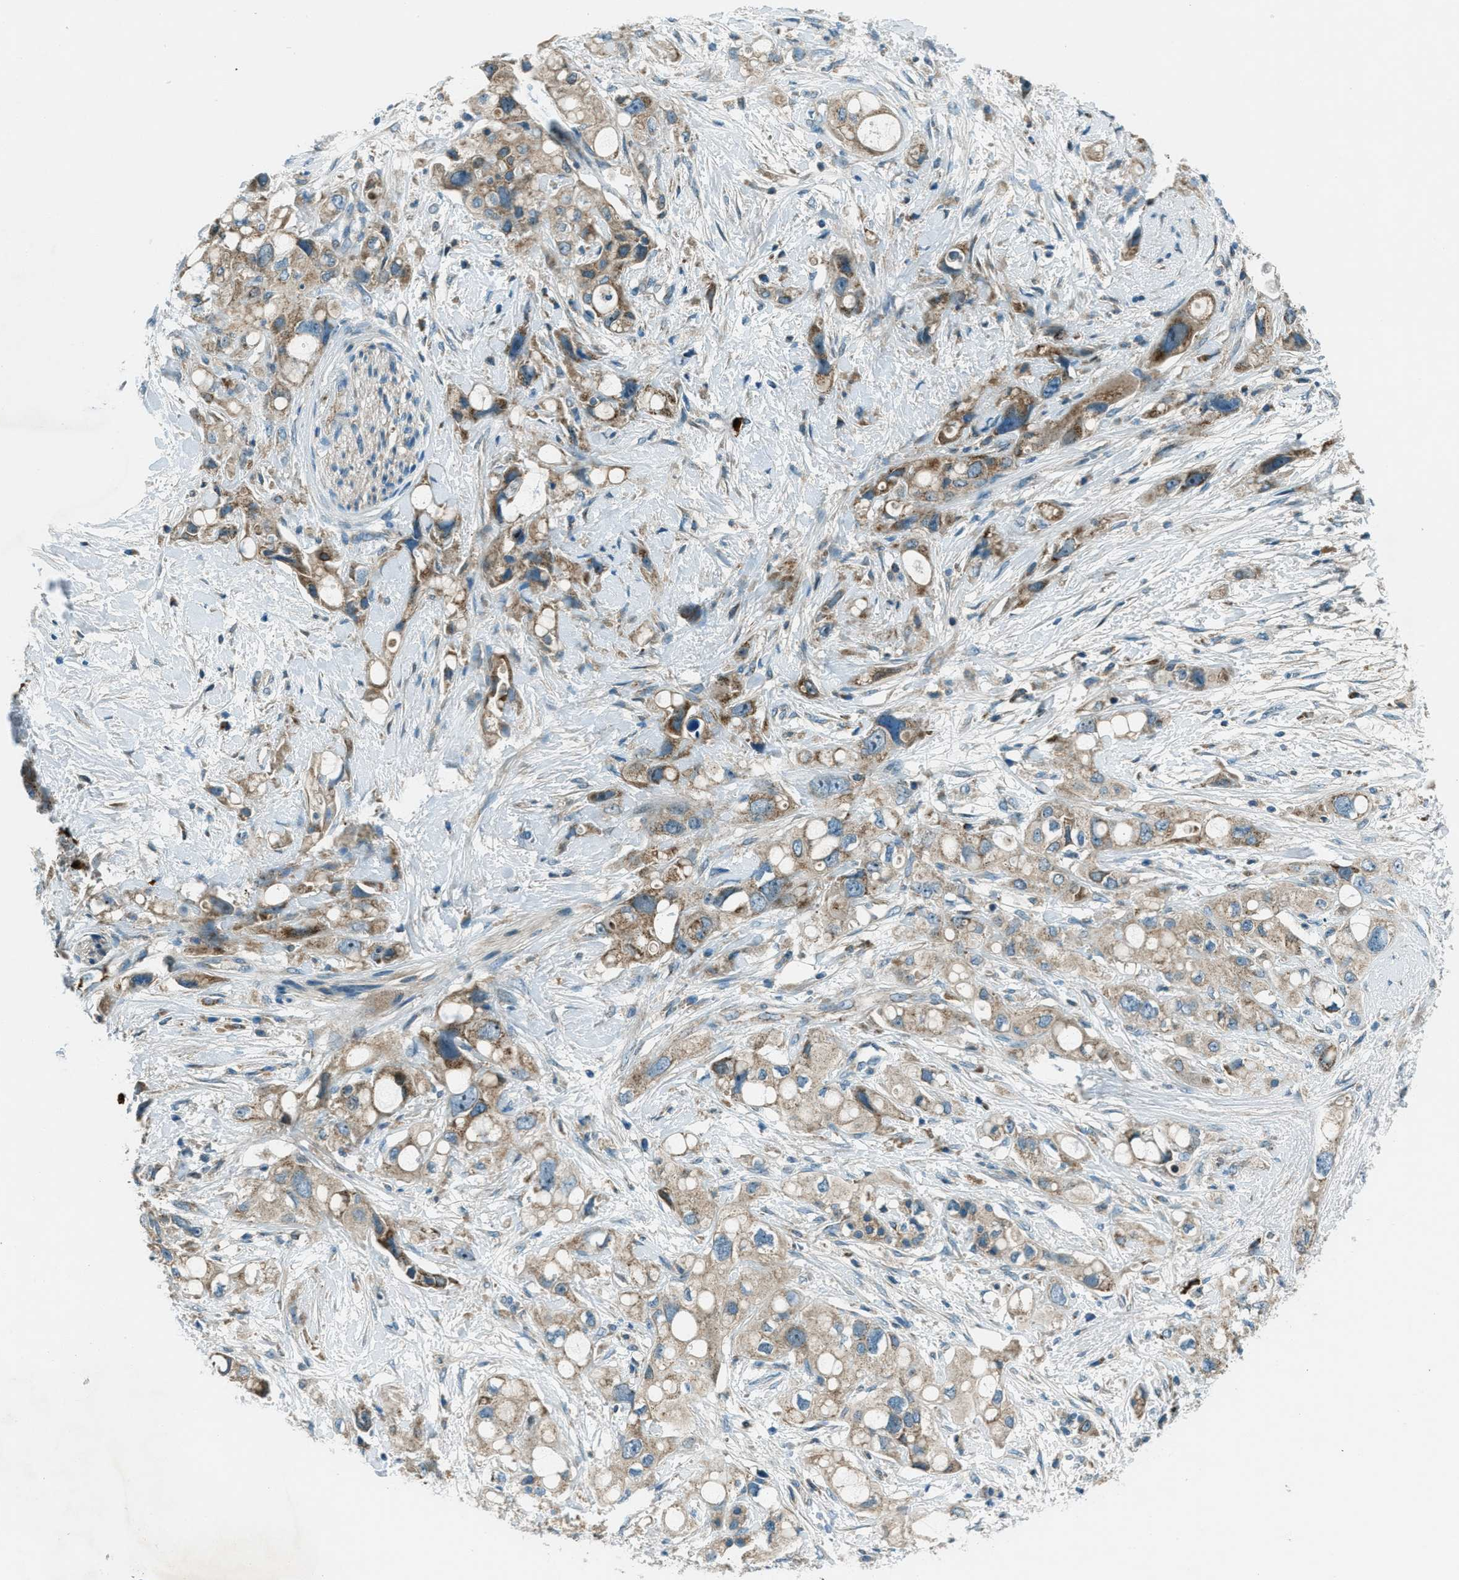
{"staining": {"intensity": "moderate", "quantity": "25%-75%", "location": "cytoplasmic/membranous"}, "tissue": "pancreatic cancer", "cell_type": "Tumor cells", "image_type": "cancer", "snomed": [{"axis": "morphology", "description": "Adenocarcinoma, NOS"}, {"axis": "topography", "description": "Pancreas"}], "caption": "Protein analysis of adenocarcinoma (pancreatic) tissue displays moderate cytoplasmic/membranous positivity in about 25%-75% of tumor cells.", "gene": "FAR1", "patient": {"sex": "female", "age": 56}}